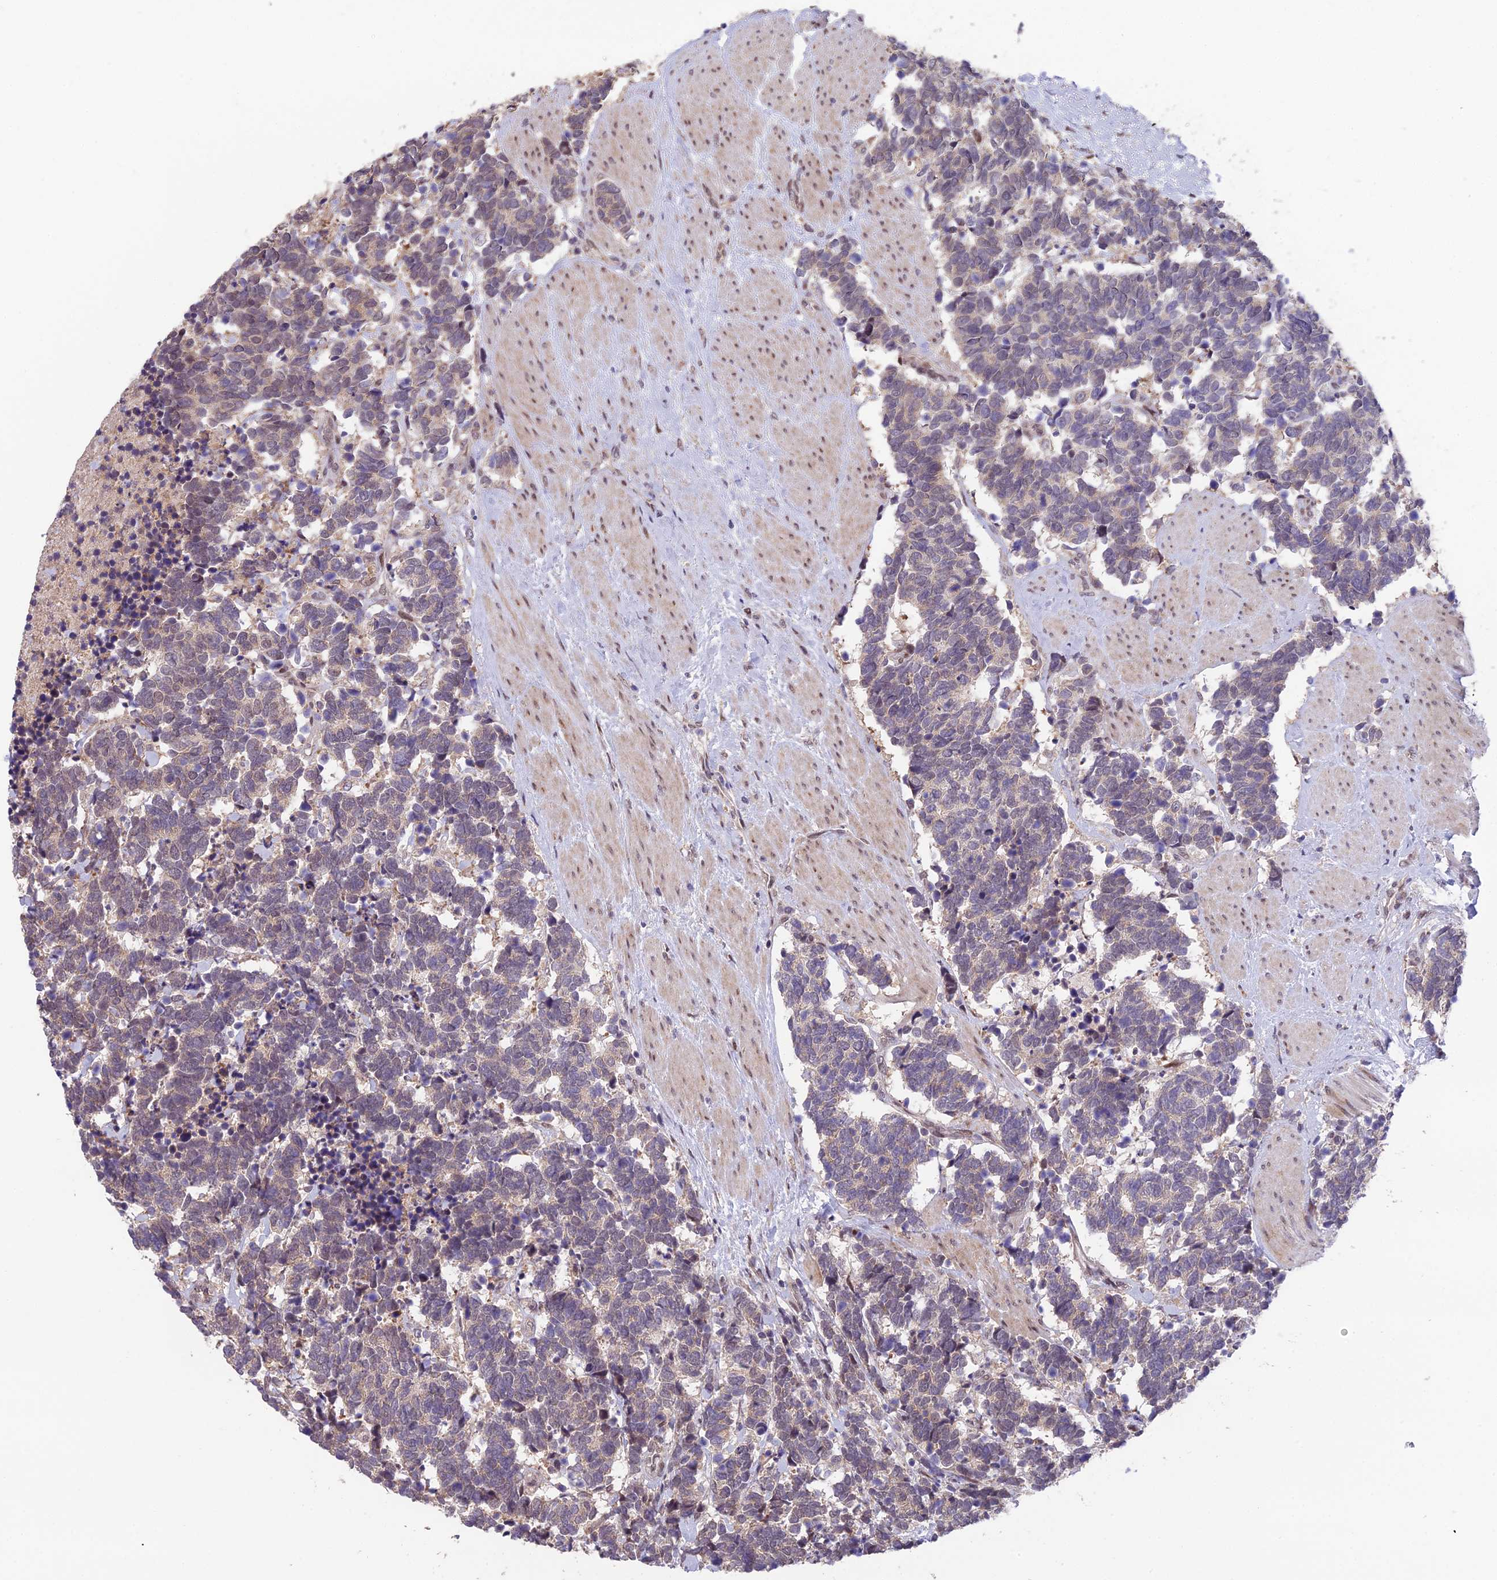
{"staining": {"intensity": "weak", "quantity": "<25%", "location": "cytoplasmic/membranous"}, "tissue": "carcinoid", "cell_type": "Tumor cells", "image_type": "cancer", "snomed": [{"axis": "morphology", "description": "Carcinoma, NOS"}, {"axis": "morphology", "description": "Carcinoid, malignant, NOS"}, {"axis": "topography", "description": "Prostate"}], "caption": "A histopathology image of human malignant carcinoid is negative for staining in tumor cells.", "gene": "CYP2R1", "patient": {"sex": "male", "age": 57}}